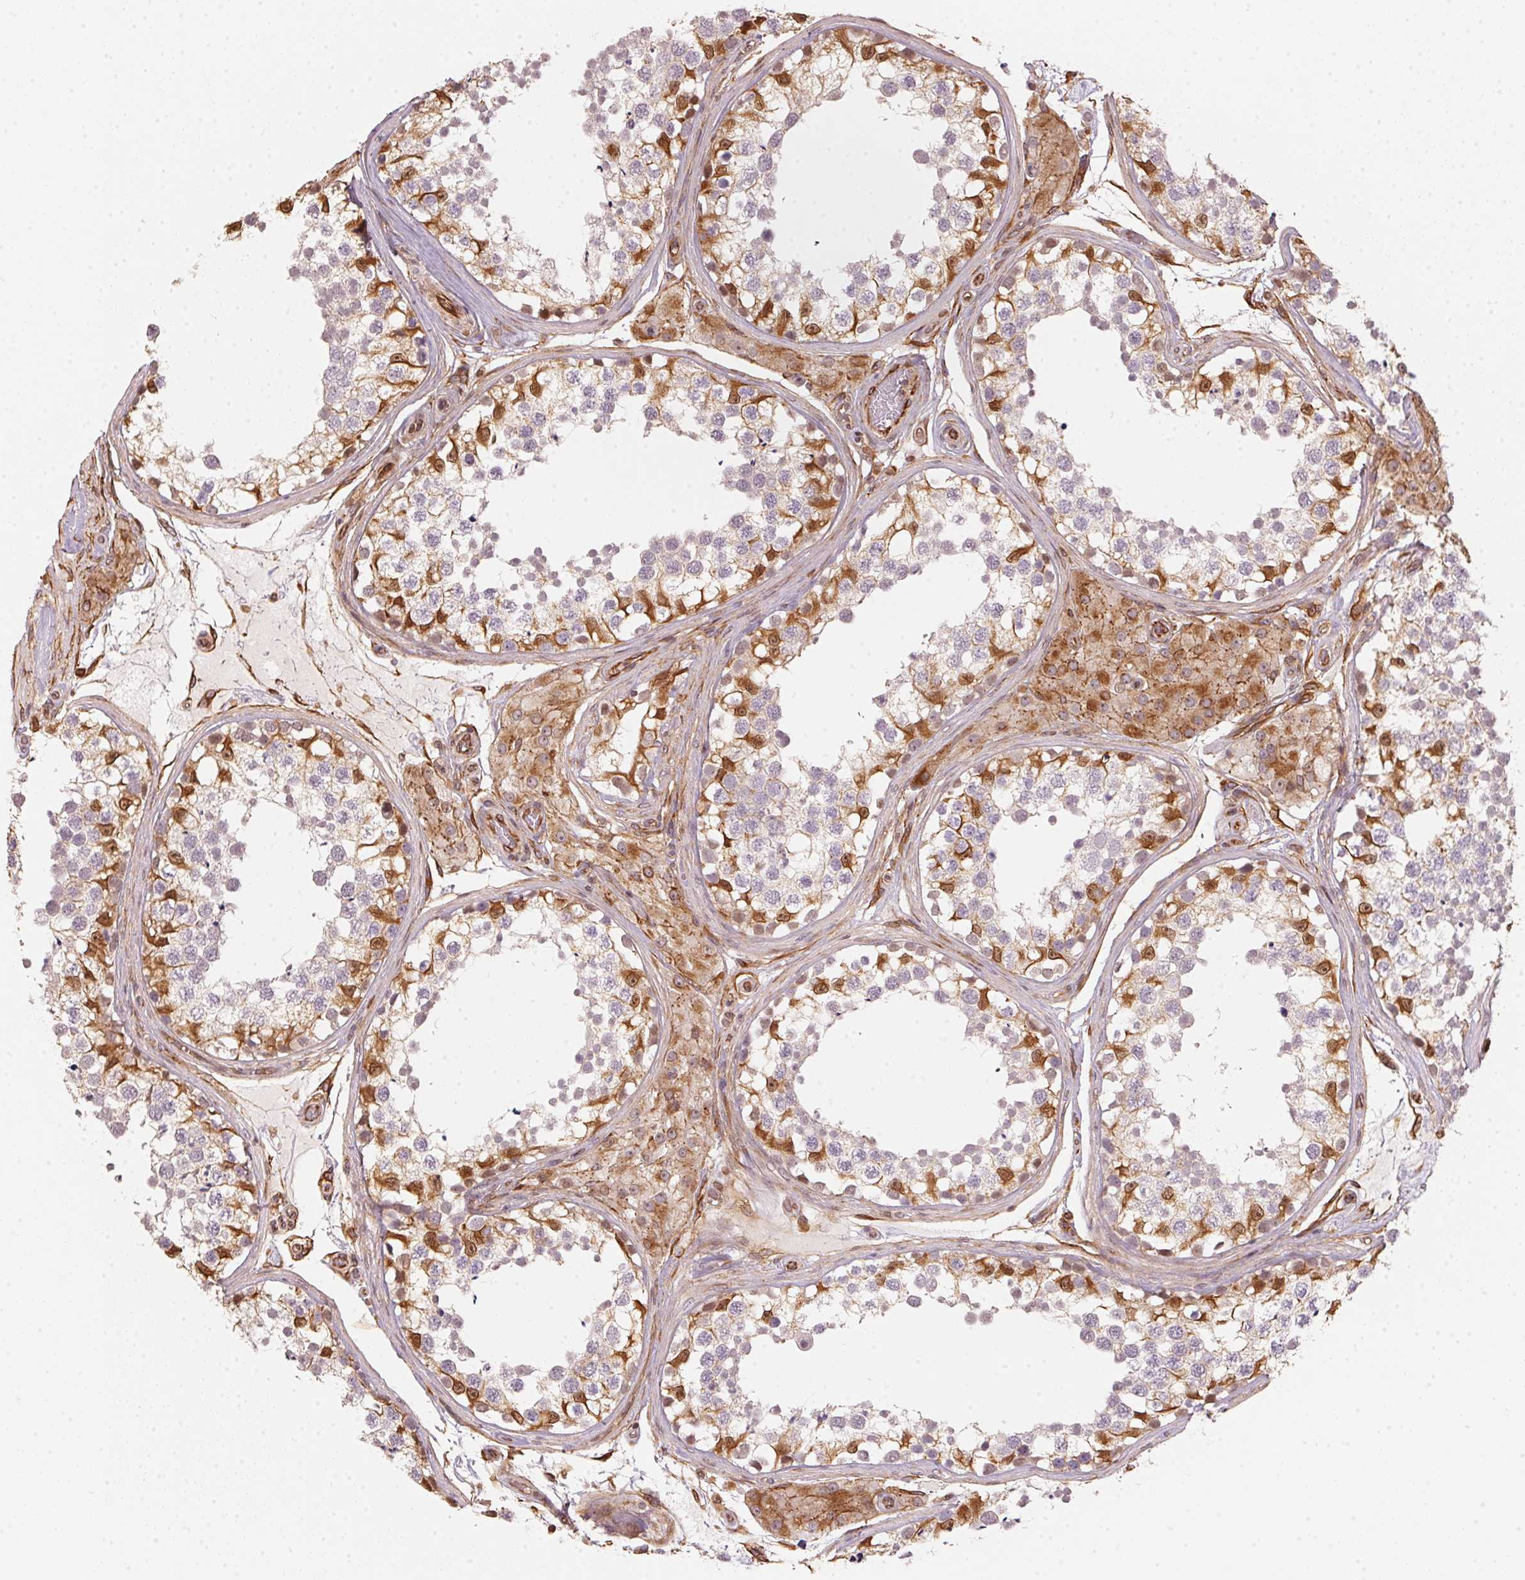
{"staining": {"intensity": "strong", "quantity": "<25%", "location": "cytoplasmic/membranous"}, "tissue": "testis", "cell_type": "Cells in seminiferous ducts", "image_type": "normal", "snomed": [{"axis": "morphology", "description": "Normal tissue, NOS"}, {"axis": "morphology", "description": "Seminoma, NOS"}, {"axis": "topography", "description": "Testis"}], "caption": "A high-resolution image shows immunohistochemistry (IHC) staining of normal testis, which displays strong cytoplasmic/membranous staining in about <25% of cells in seminiferous ducts. The protein is stained brown, and the nuclei are stained in blue (DAB IHC with brightfield microscopy, high magnification).", "gene": "FOXR2", "patient": {"sex": "male", "age": 65}}